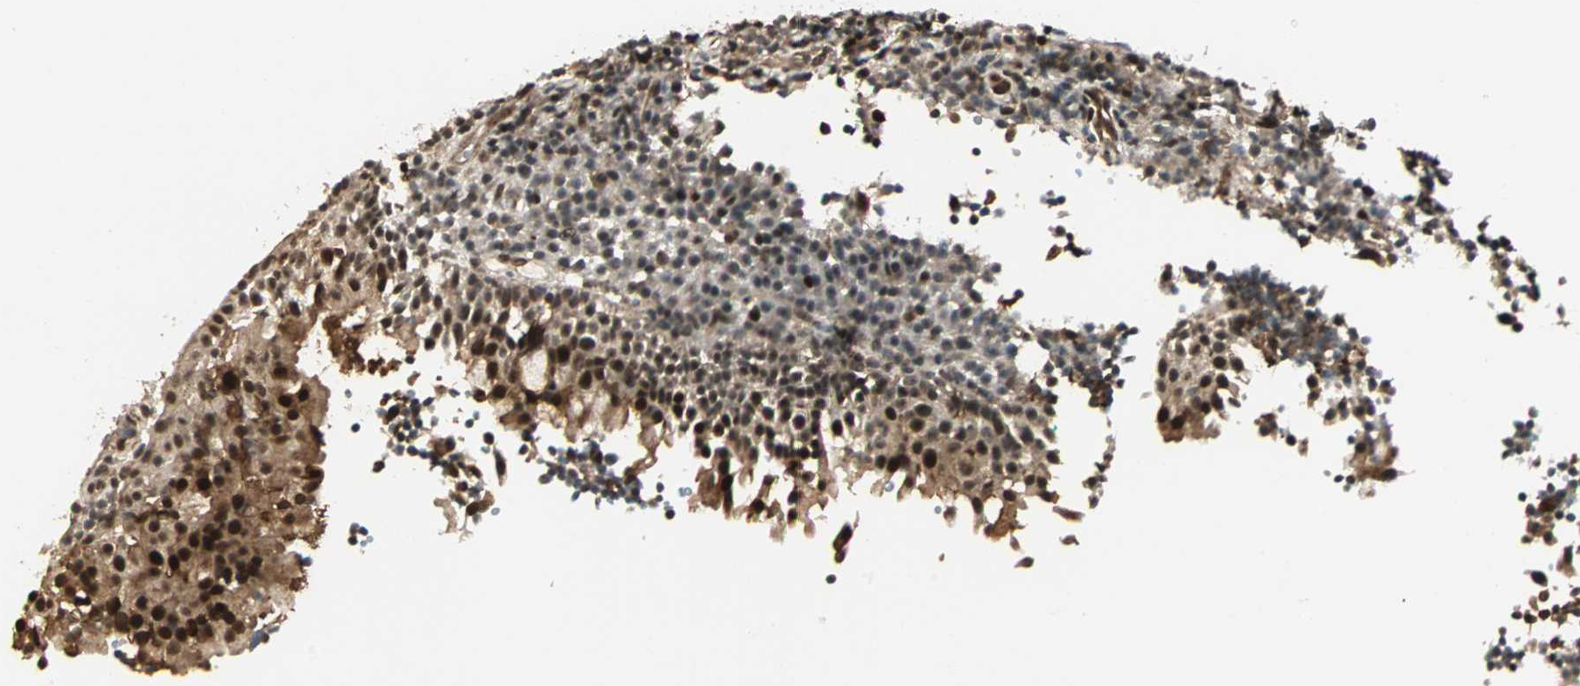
{"staining": {"intensity": "weak", "quantity": ">75%", "location": "cytoplasmic/membranous,nuclear"}, "tissue": "tonsil", "cell_type": "Non-germinal center cells", "image_type": "normal", "snomed": [{"axis": "morphology", "description": "Normal tissue, NOS"}, {"axis": "topography", "description": "Tonsil"}], "caption": "Immunohistochemical staining of benign human tonsil reveals low levels of weak cytoplasmic/membranous,nuclear positivity in approximately >75% of non-germinal center cells. The staining is performed using DAB (3,3'-diaminobenzidine) brown chromogen to label protein expression. The nuclei are counter-stained blue using hematoxylin.", "gene": "ZBED9", "patient": {"sex": "female", "age": 40}}